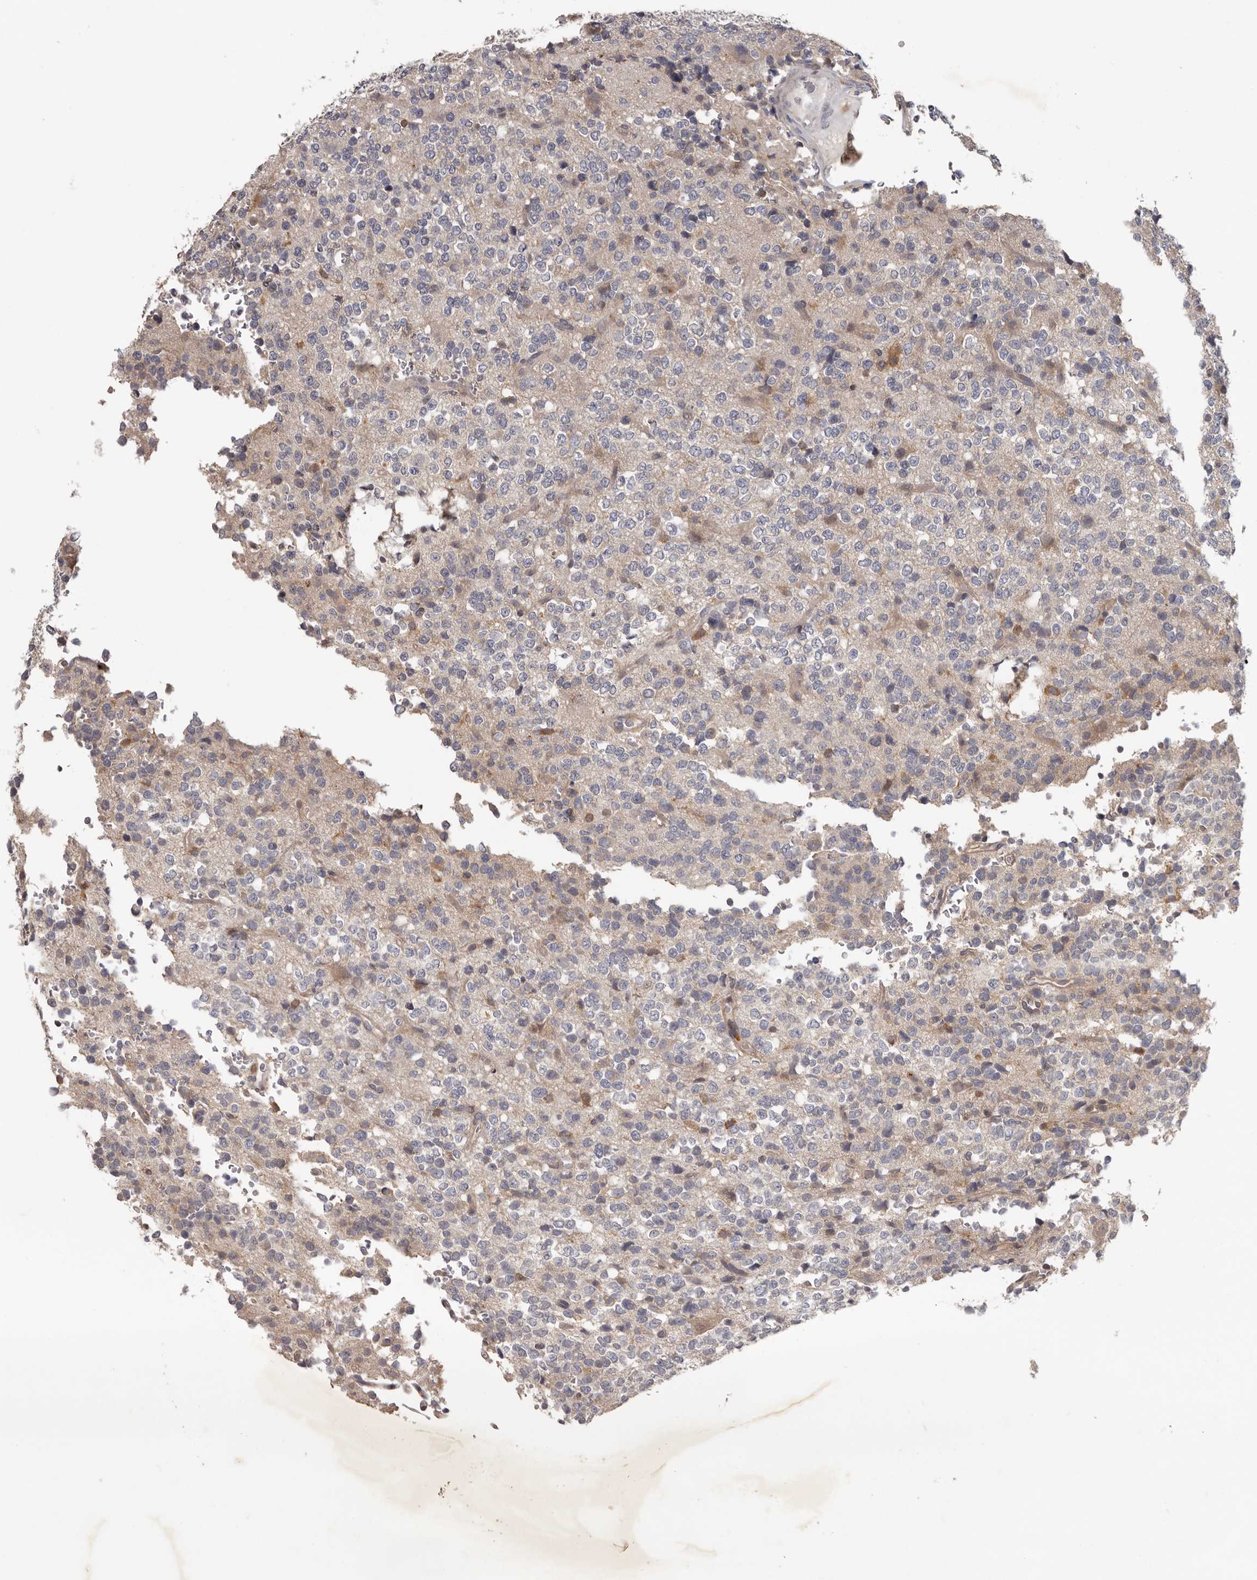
{"staining": {"intensity": "negative", "quantity": "none", "location": "none"}, "tissue": "glioma", "cell_type": "Tumor cells", "image_type": "cancer", "snomed": [{"axis": "morphology", "description": "Glioma, malignant, High grade"}, {"axis": "topography", "description": "Brain"}], "caption": "The immunohistochemistry (IHC) photomicrograph has no significant expression in tumor cells of malignant glioma (high-grade) tissue.", "gene": "ANKRD44", "patient": {"sex": "female", "age": 62}}